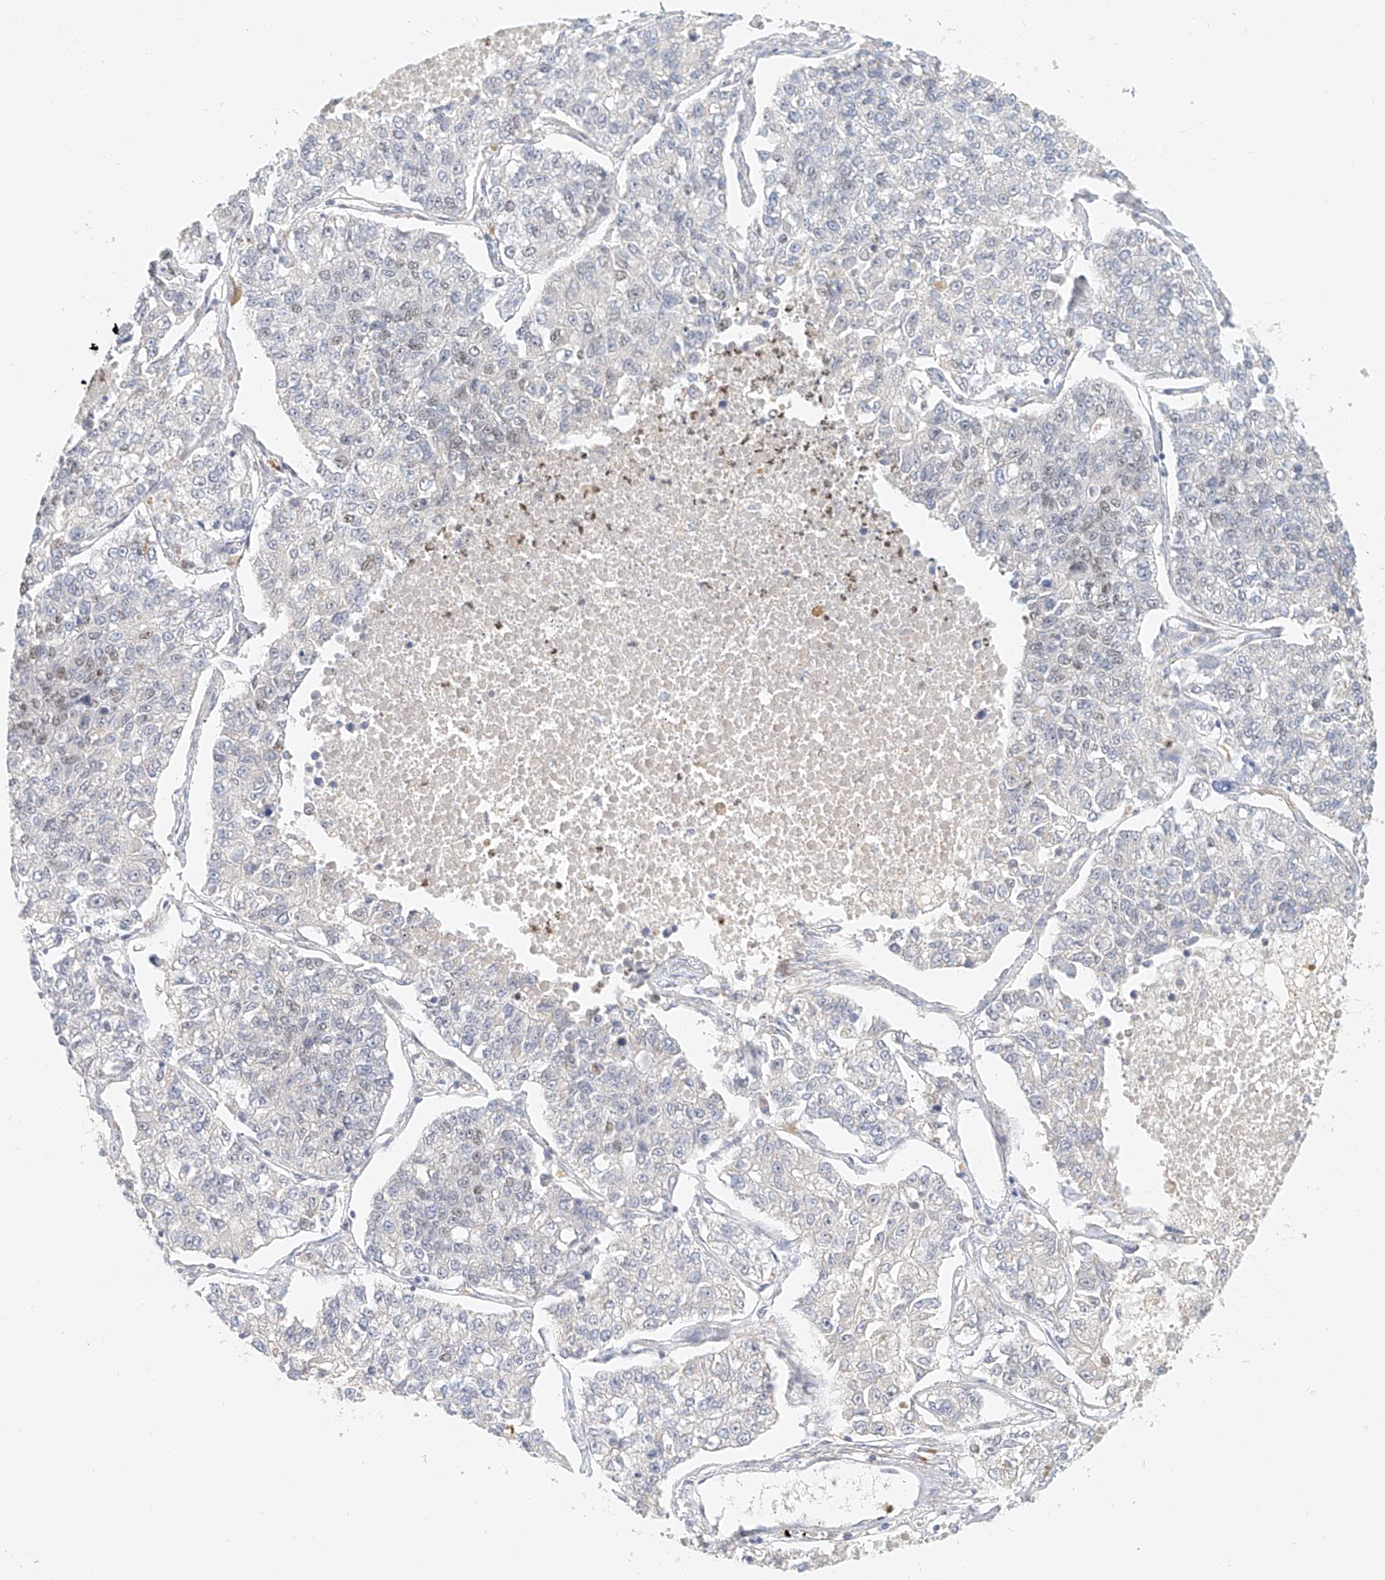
{"staining": {"intensity": "weak", "quantity": "<25%", "location": "nuclear"}, "tissue": "lung cancer", "cell_type": "Tumor cells", "image_type": "cancer", "snomed": [{"axis": "morphology", "description": "Adenocarcinoma, NOS"}, {"axis": "topography", "description": "Lung"}], "caption": "Protein analysis of lung adenocarcinoma displays no significant positivity in tumor cells.", "gene": "CXorf58", "patient": {"sex": "male", "age": 49}}